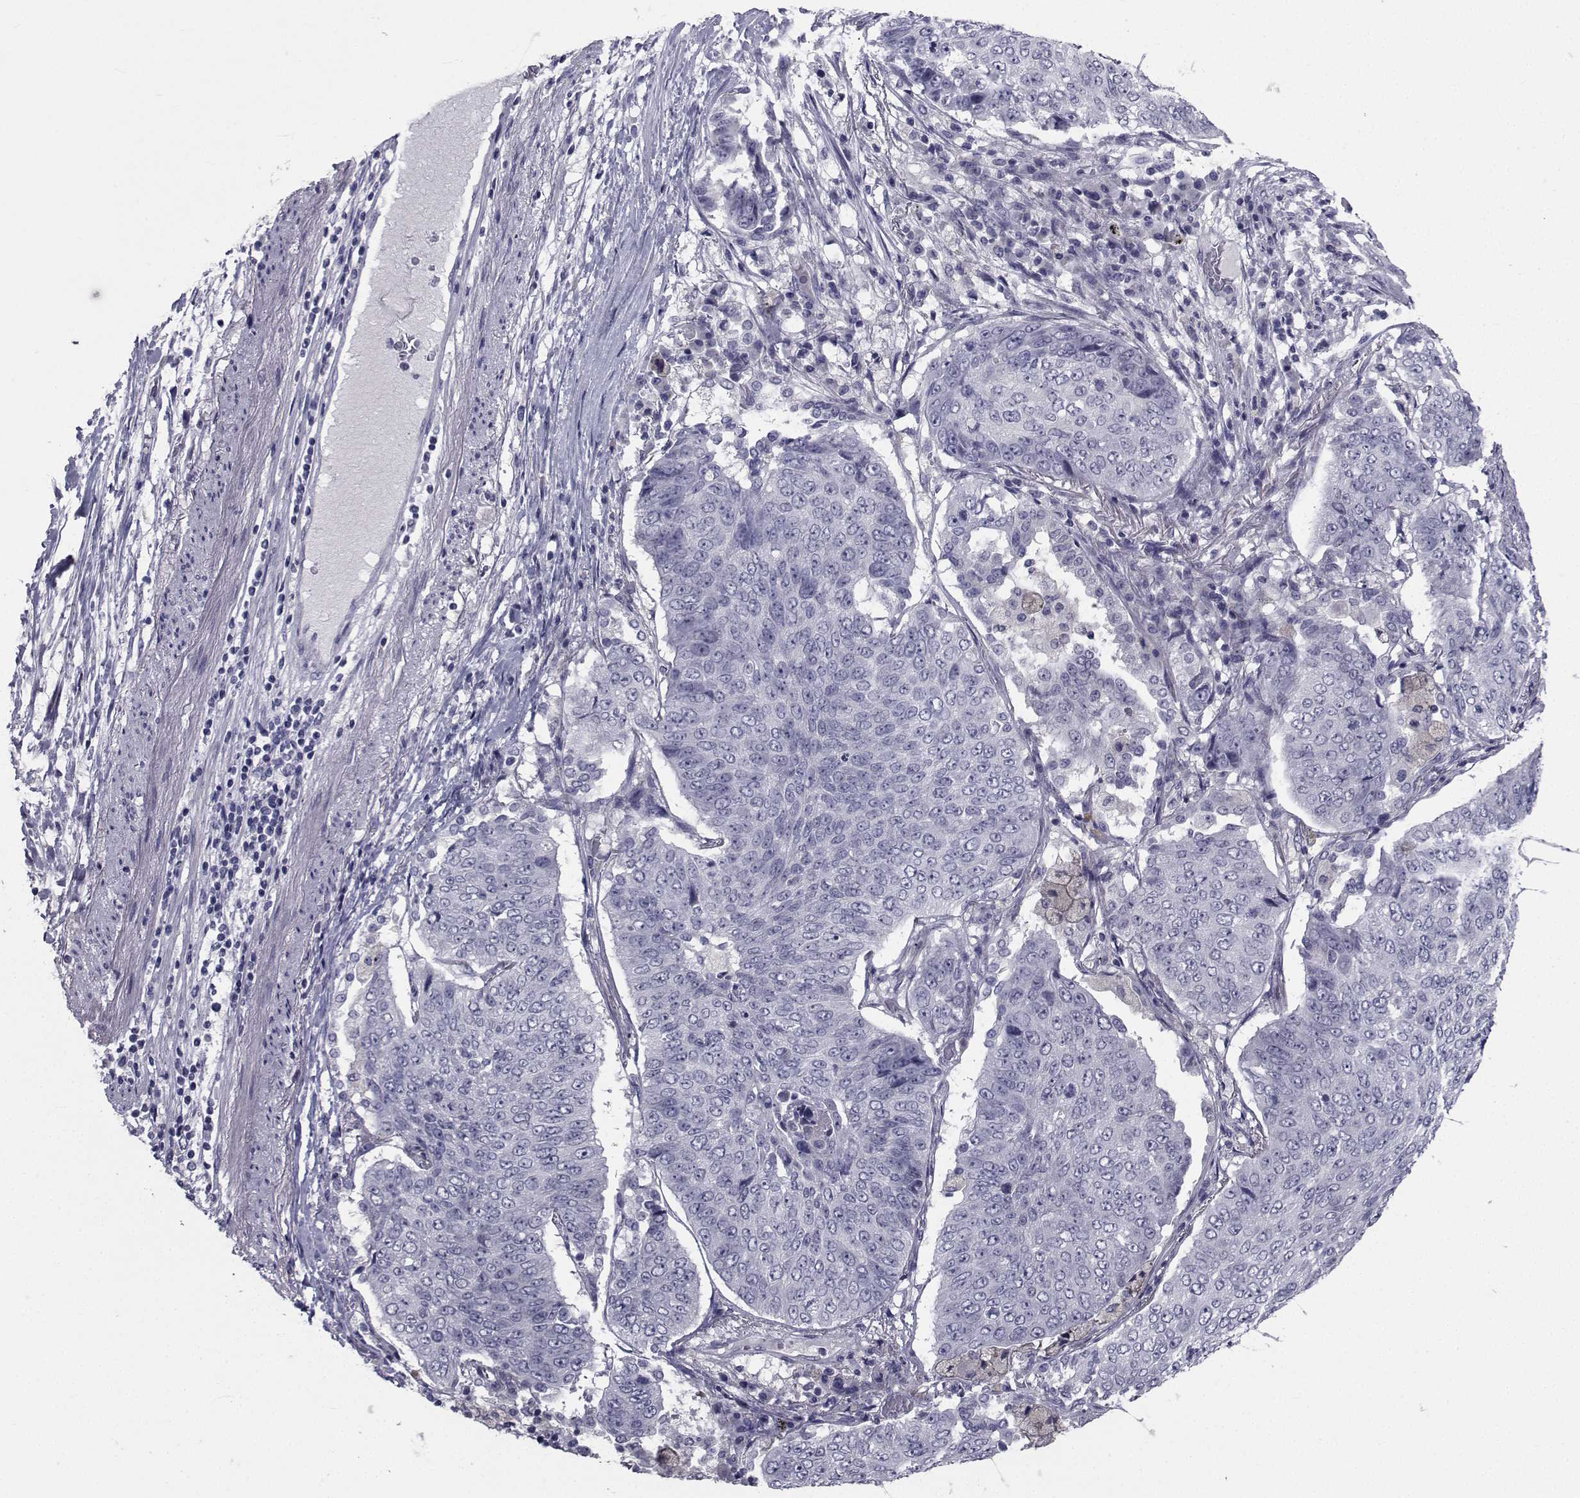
{"staining": {"intensity": "negative", "quantity": "none", "location": "none"}, "tissue": "lung cancer", "cell_type": "Tumor cells", "image_type": "cancer", "snomed": [{"axis": "morphology", "description": "Normal tissue, NOS"}, {"axis": "morphology", "description": "Squamous cell carcinoma, NOS"}, {"axis": "topography", "description": "Bronchus"}, {"axis": "topography", "description": "Lung"}], "caption": "This photomicrograph is of squamous cell carcinoma (lung) stained with IHC to label a protein in brown with the nuclei are counter-stained blue. There is no positivity in tumor cells. (DAB immunohistochemistry visualized using brightfield microscopy, high magnification).", "gene": "CHRNA1", "patient": {"sex": "male", "age": 64}}